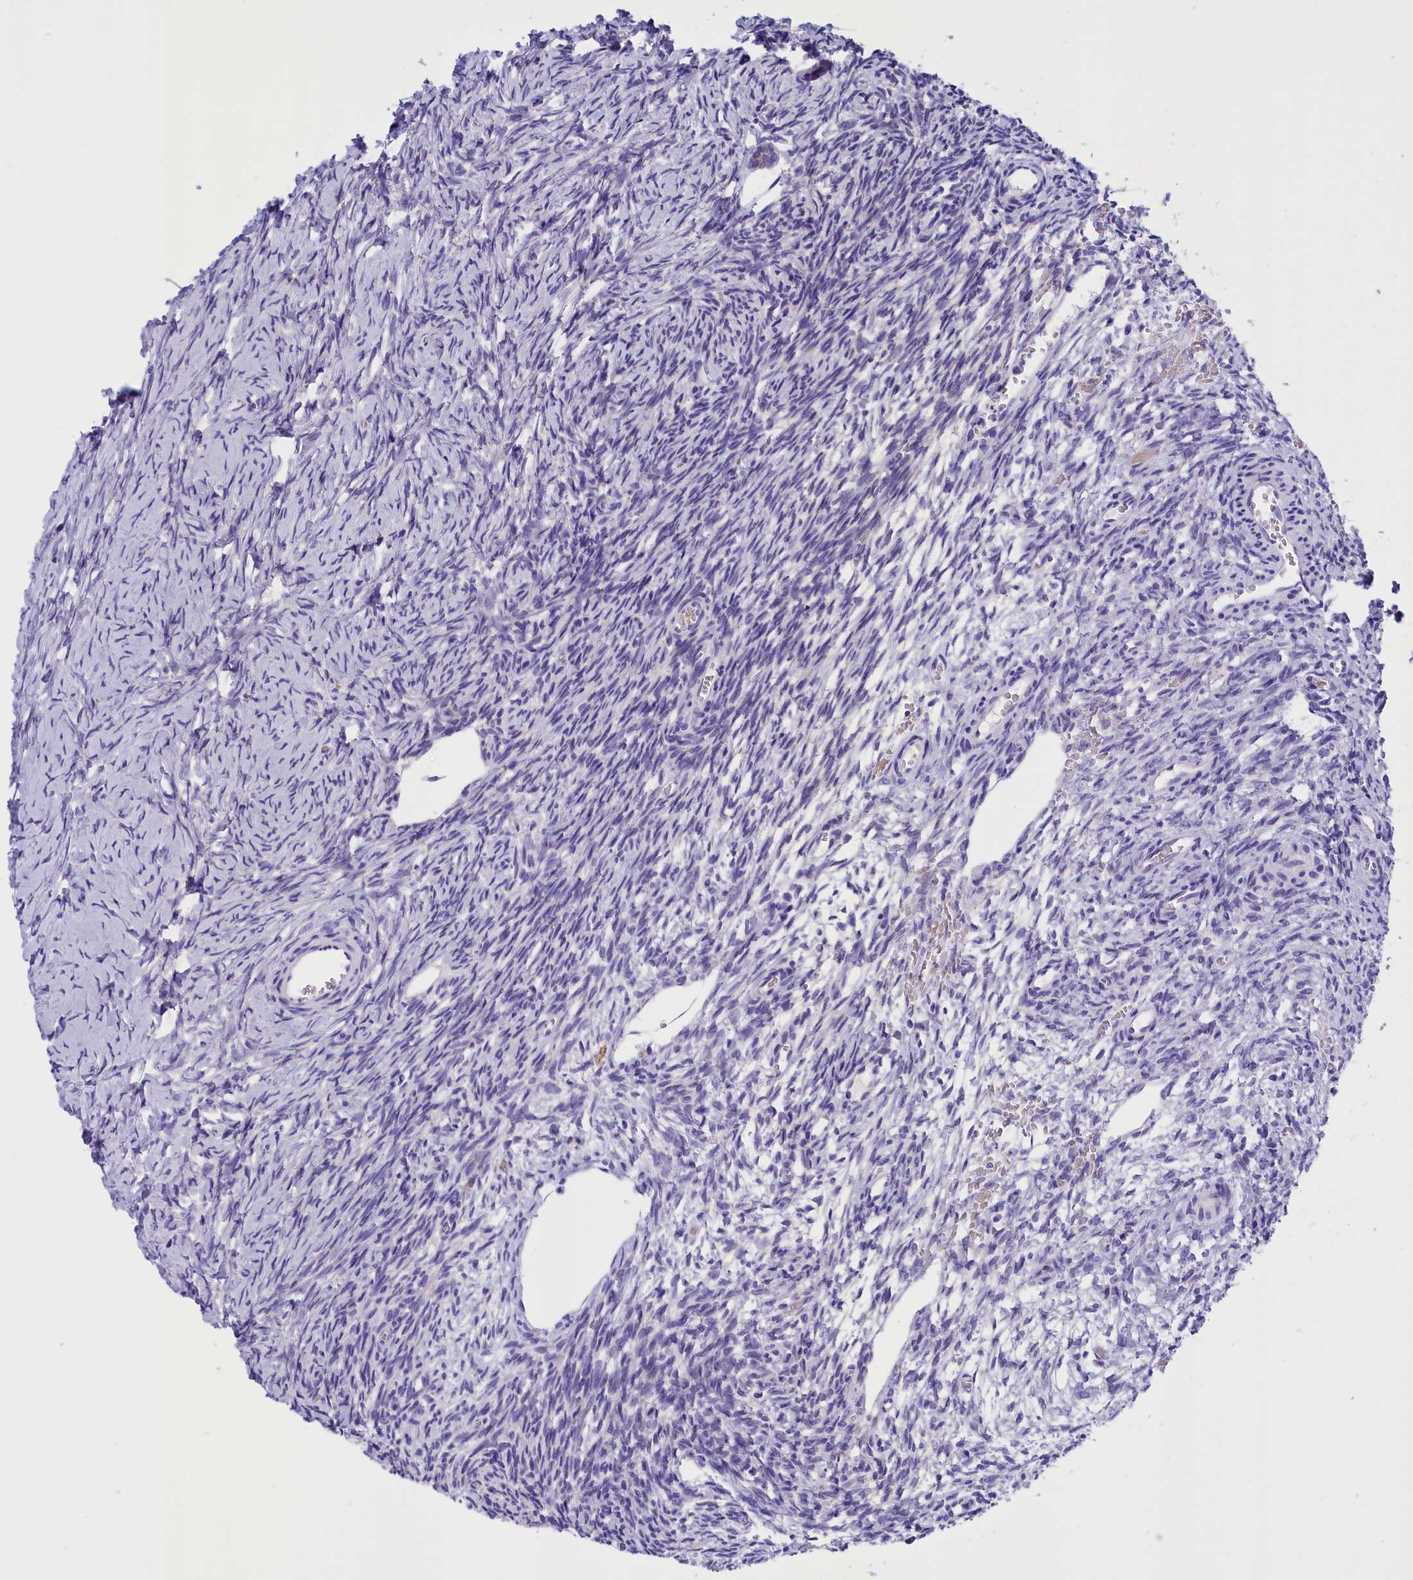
{"staining": {"intensity": "negative", "quantity": "none", "location": "none"}, "tissue": "ovary", "cell_type": "Ovarian stroma cells", "image_type": "normal", "snomed": [{"axis": "morphology", "description": "Normal tissue, NOS"}, {"axis": "topography", "description": "Ovary"}], "caption": "Photomicrograph shows no protein expression in ovarian stroma cells of normal ovary. (Stains: DAB (3,3'-diaminobenzidine) immunohistochemistry (IHC) with hematoxylin counter stain, Microscopy: brightfield microscopy at high magnification).", "gene": "ABAT", "patient": {"sex": "female", "age": 39}}